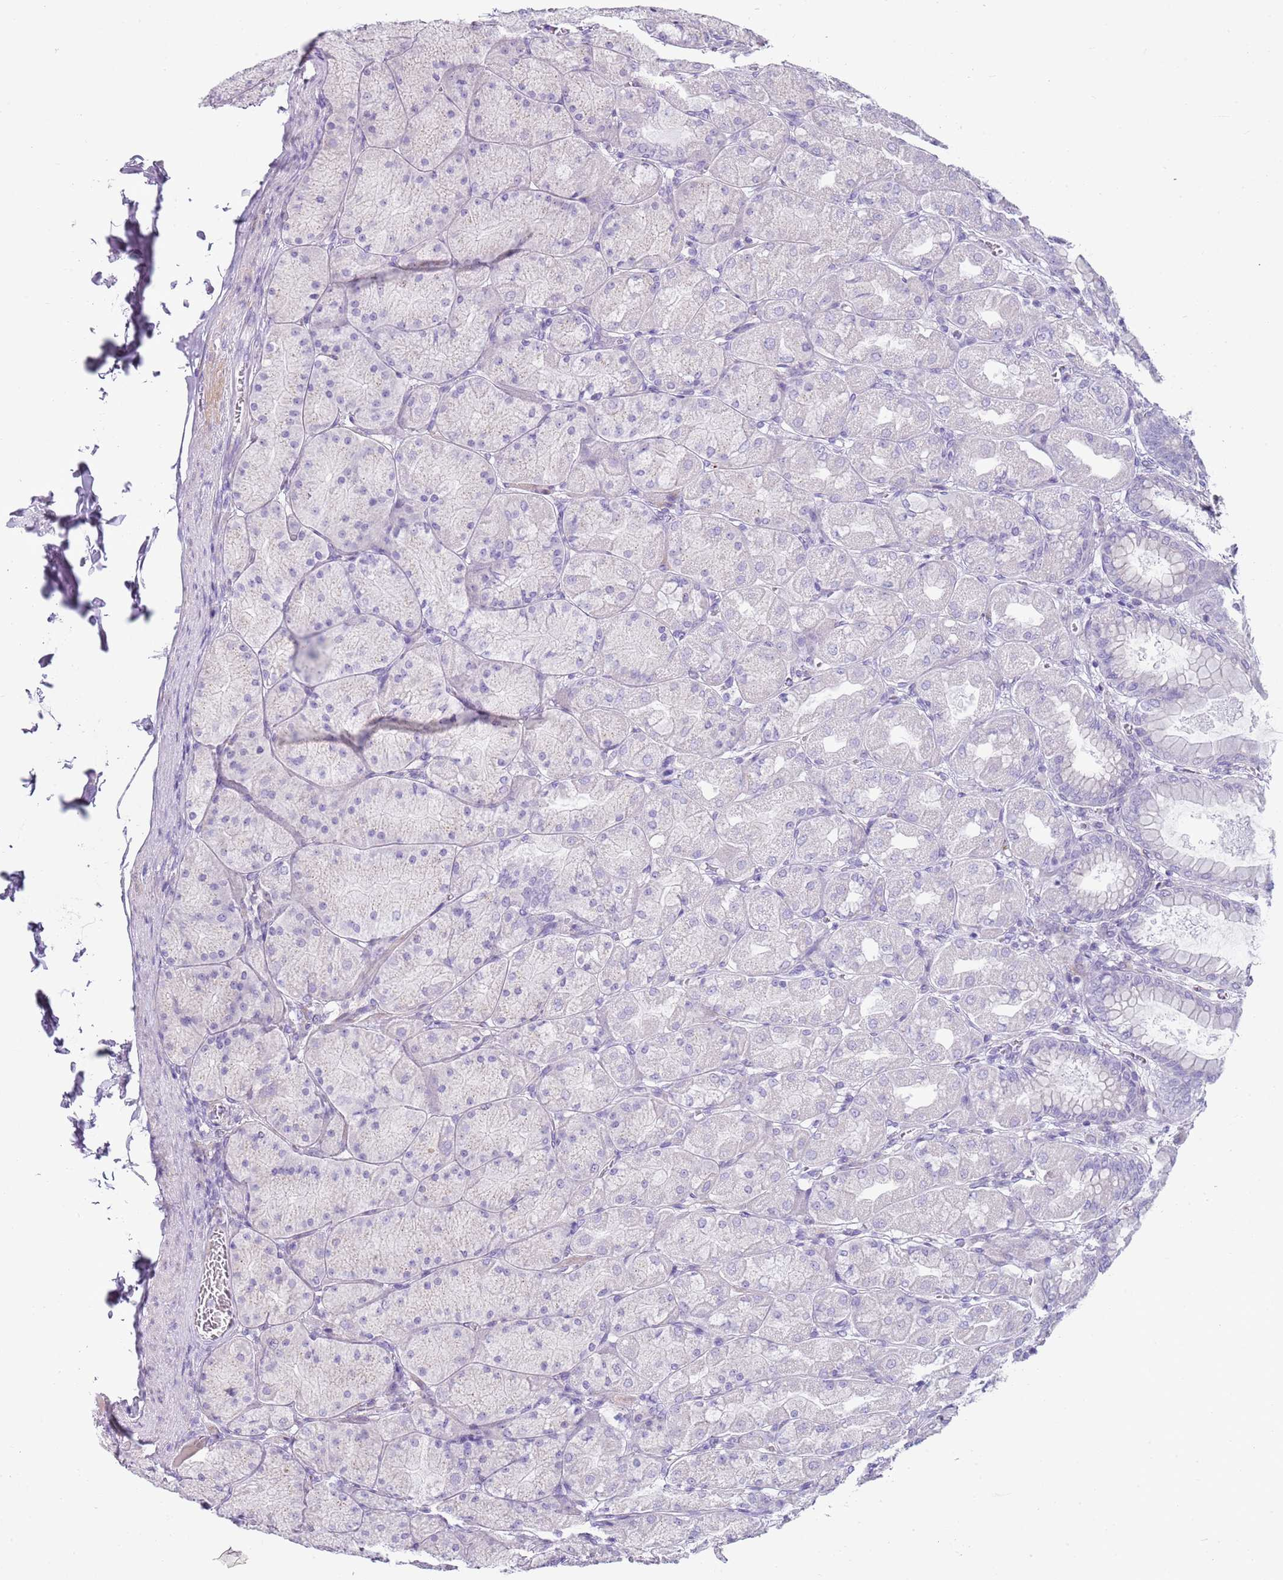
{"staining": {"intensity": "weak", "quantity": "<25%", "location": "cytoplasmic/membranous"}, "tissue": "stomach", "cell_type": "Glandular cells", "image_type": "normal", "snomed": [{"axis": "morphology", "description": "Normal tissue, NOS"}, {"axis": "topography", "description": "Stomach, upper"}], "caption": "Immunohistochemistry (IHC) histopathology image of benign stomach stained for a protein (brown), which displays no positivity in glandular cells.", "gene": "CD177", "patient": {"sex": "female", "age": 56}}